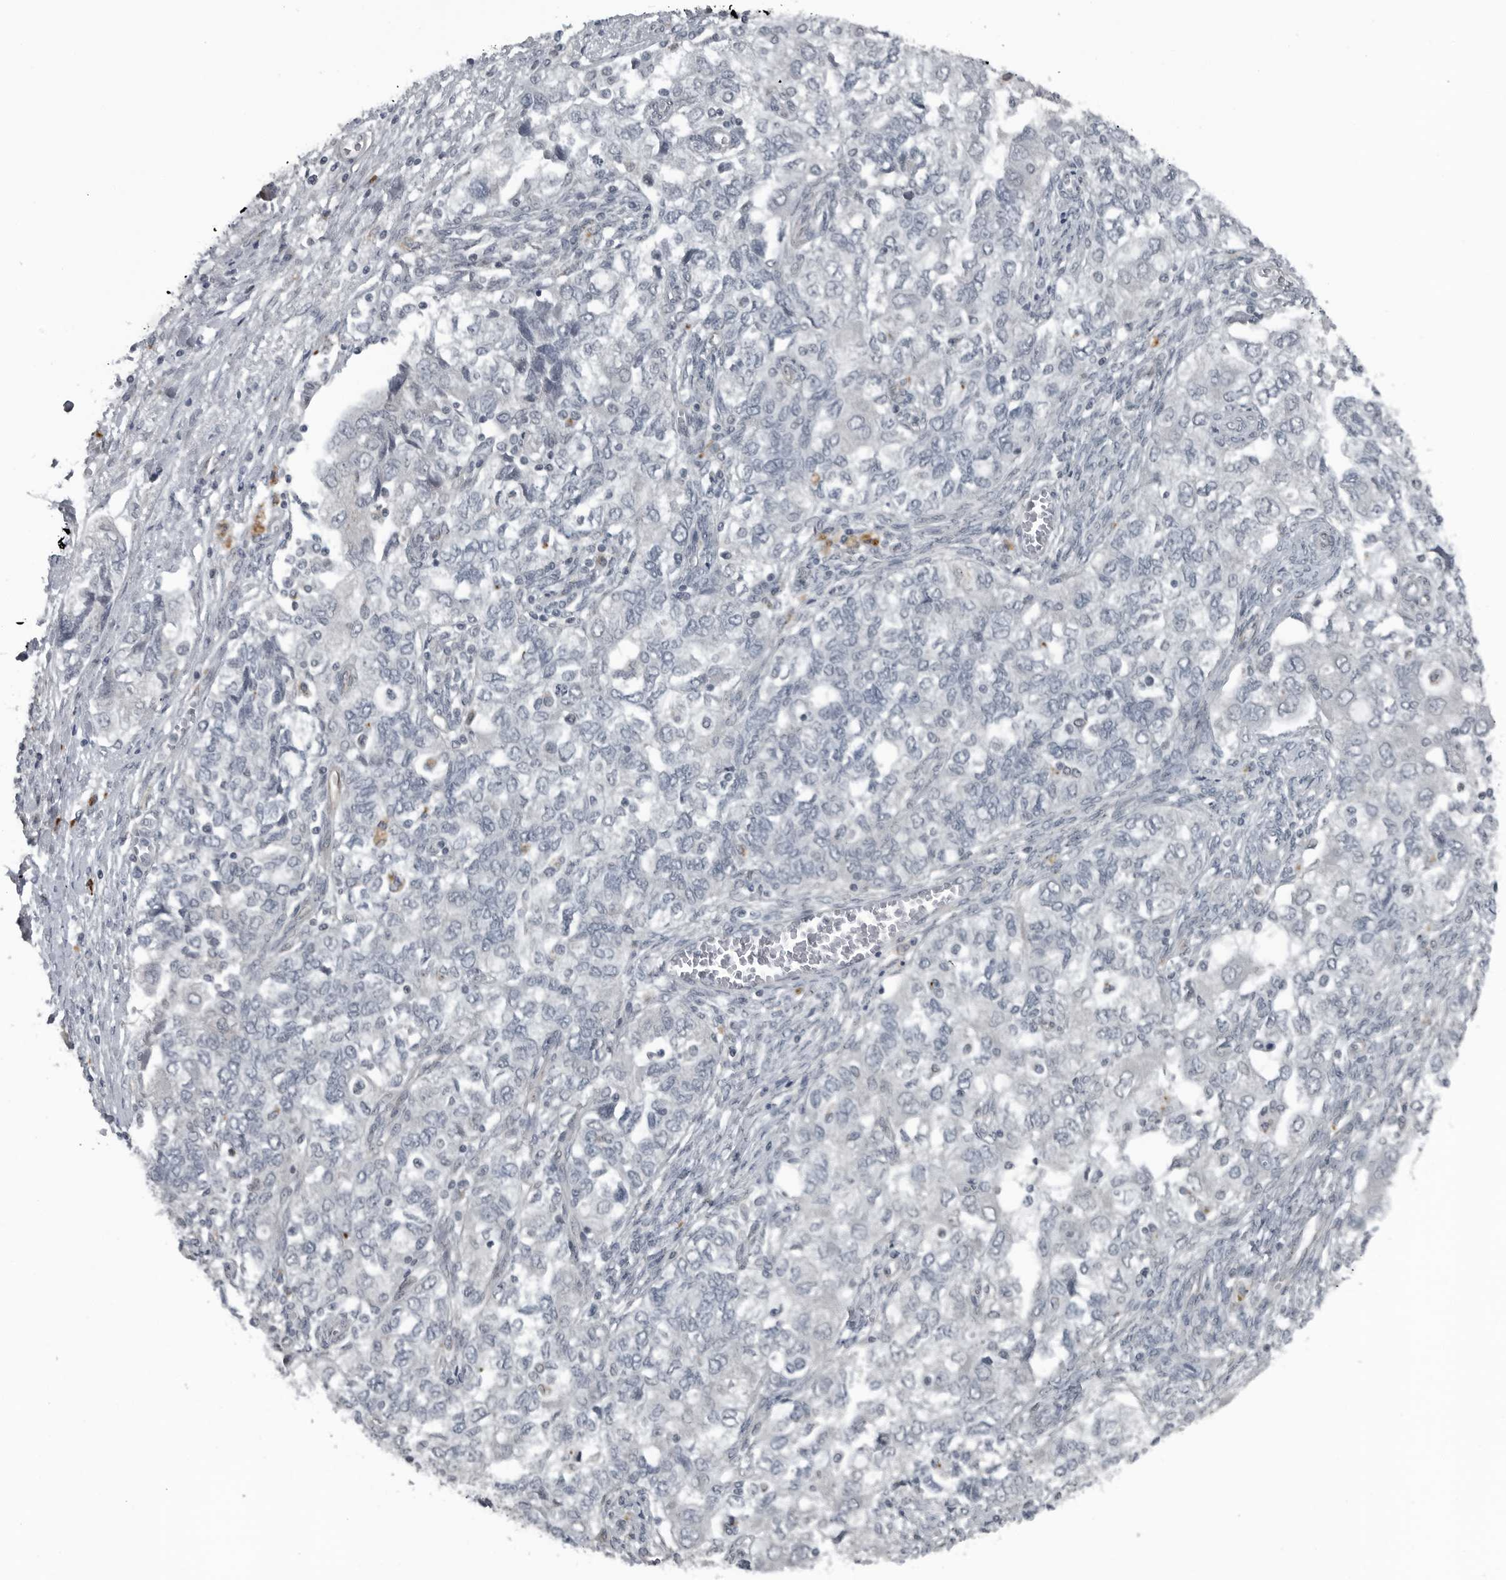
{"staining": {"intensity": "negative", "quantity": "none", "location": "none"}, "tissue": "ovarian cancer", "cell_type": "Tumor cells", "image_type": "cancer", "snomed": [{"axis": "morphology", "description": "Carcinoma, NOS"}, {"axis": "morphology", "description": "Cystadenocarcinoma, serous, NOS"}, {"axis": "topography", "description": "Ovary"}], "caption": "Immunohistochemistry of human ovarian cancer (serous cystadenocarcinoma) displays no staining in tumor cells.", "gene": "GAK", "patient": {"sex": "female", "age": 69}}